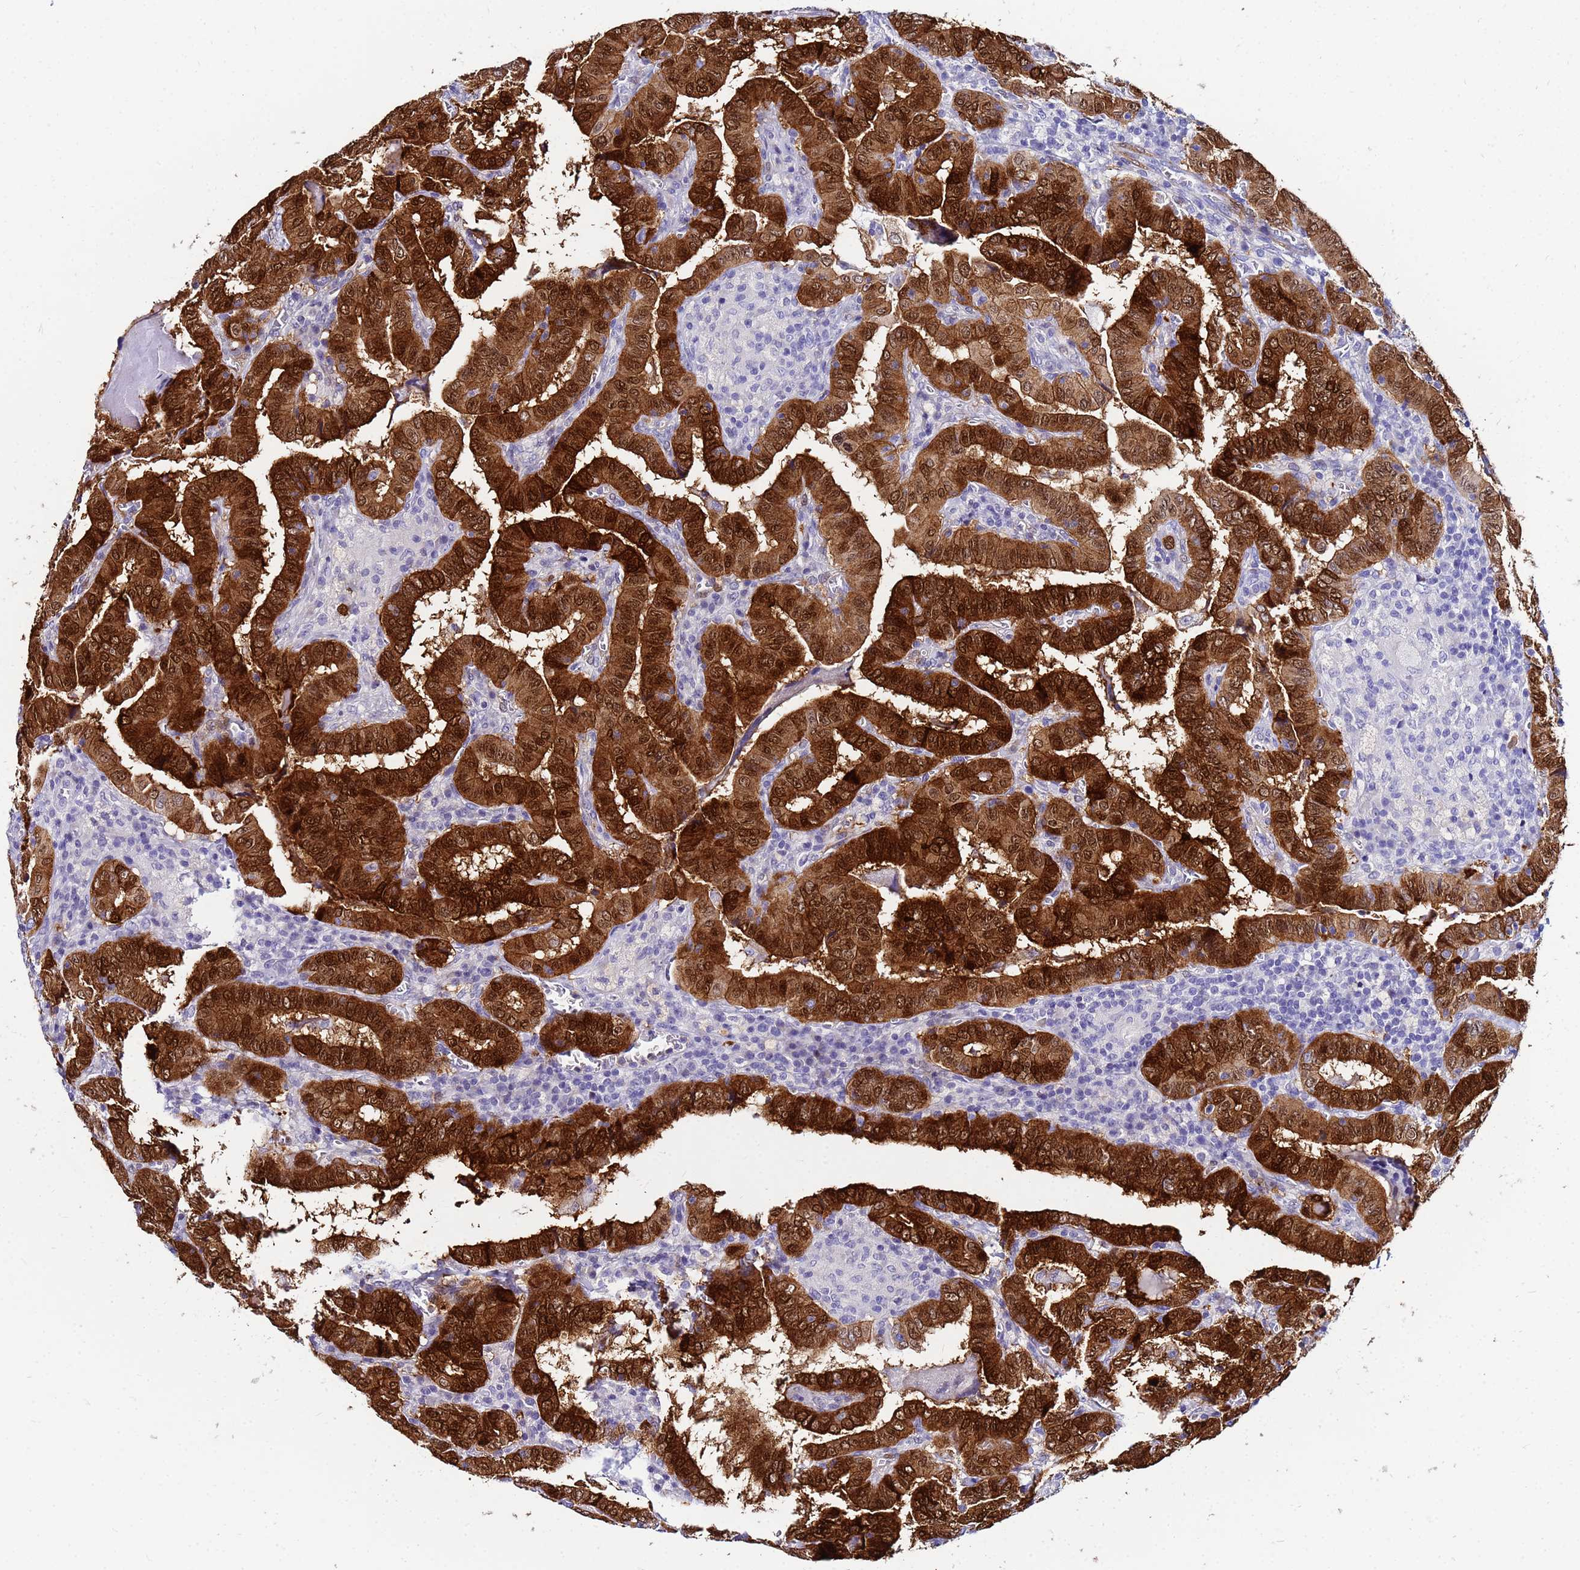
{"staining": {"intensity": "strong", "quantity": ">75%", "location": "cytoplasmic/membranous,nuclear"}, "tissue": "thyroid cancer", "cell_type": "Tumor cells", "image_type": "cancer", "snomed": [{"axis": "morphology", "description": "Papillary adenocarcinoma, NOS"}, {"axis": "topography", "description": "Thyroid gland"}], "caption": "Brown immunohistochemical staining in thyroid papillary adenocarcinoma reveals strong cytoplasmic/membranous and nuclear expression in about >75% of tumor cells.", "gene": "PPP1R14C", "patient": {"sex": "female", "age": 72}}